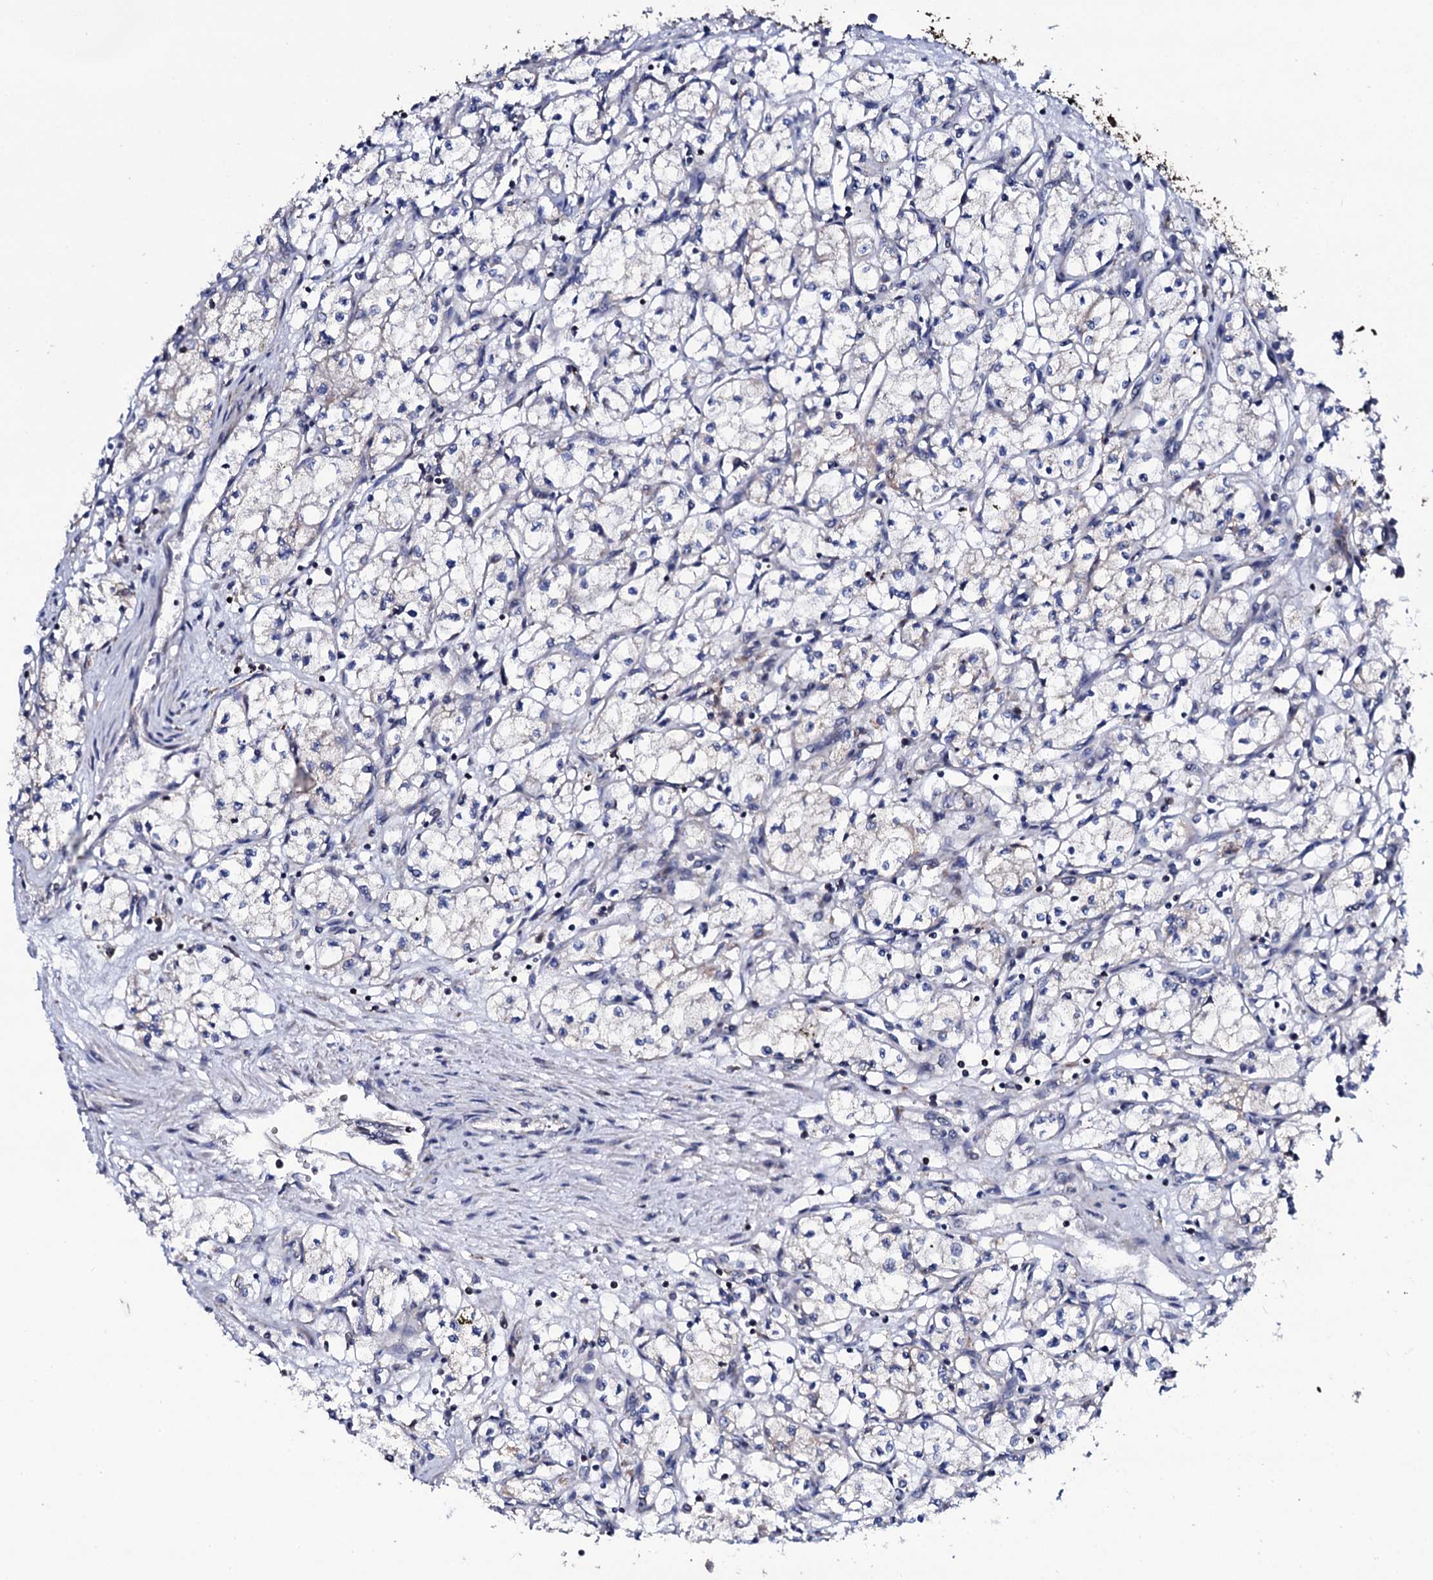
{"staining": {"intensity": "negative", "quantity": "none", "location": "none"}, "tissue": "renal cancer", "cell_type": "Tumor cells", "image_type": "cancer", "snomed": [{"axis": "morphology", "description": "Adenocarcinoma, NOS"}, {"axis": "topography", "description": "Kidney"}], "caption": "This is a photomicrograph of immunohistochemistry staining of adenocarcinoma (renal), which shows no positivity in tumor cells. The staining is performed using DAB brown chromogen with nuclei counter-stained in using hematoxylin.", "gene": "COG4", "patient": {"sex": "male", "age": 59}}